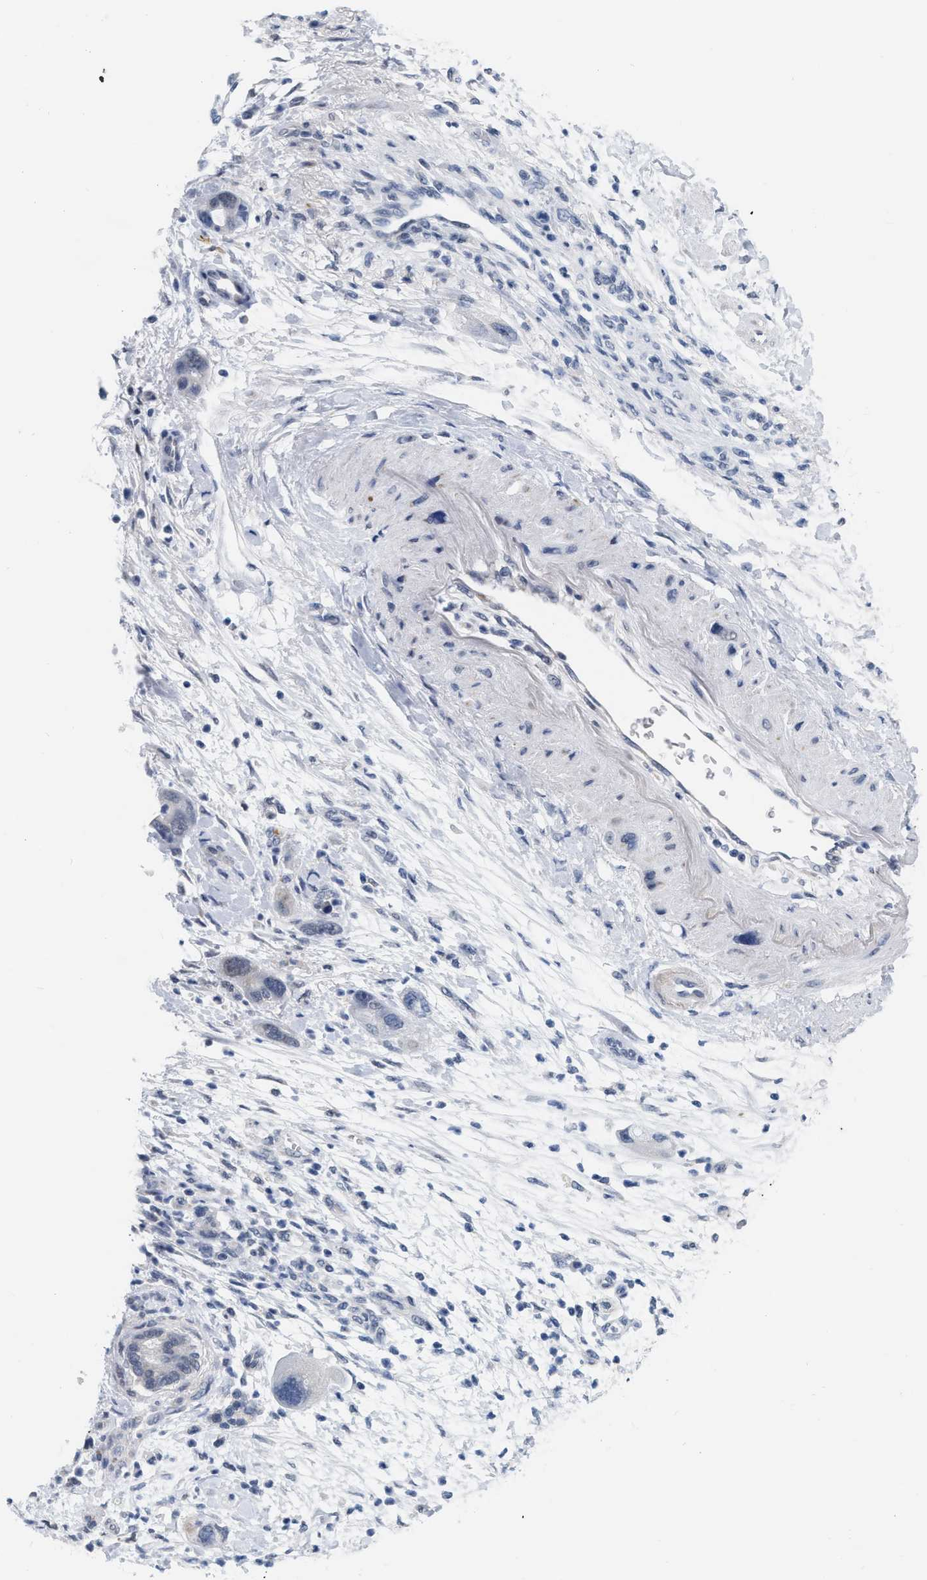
{"staining": {"intensity": "negative", "quantity": "none", "location": "none"}, "tissue": "pancreatic cancer", "cell_type": "Tumor cells", "image_type": "cancer", "snomed": [{"axis": "morphology", "description": "Normal tissue, NOS"}, {"axis": "morphology", "description": "Adenocarcinoma, NOS"}, {"axis": "topography", "description": "Pancreas"}], "caption": "Human pancreatic cancer (adenocarcinoma) stained for a protein using IHC exhibits no staining in tumor cells.", "gene": "XIRP1", "patient": {"sex": "female", "age": 71}}